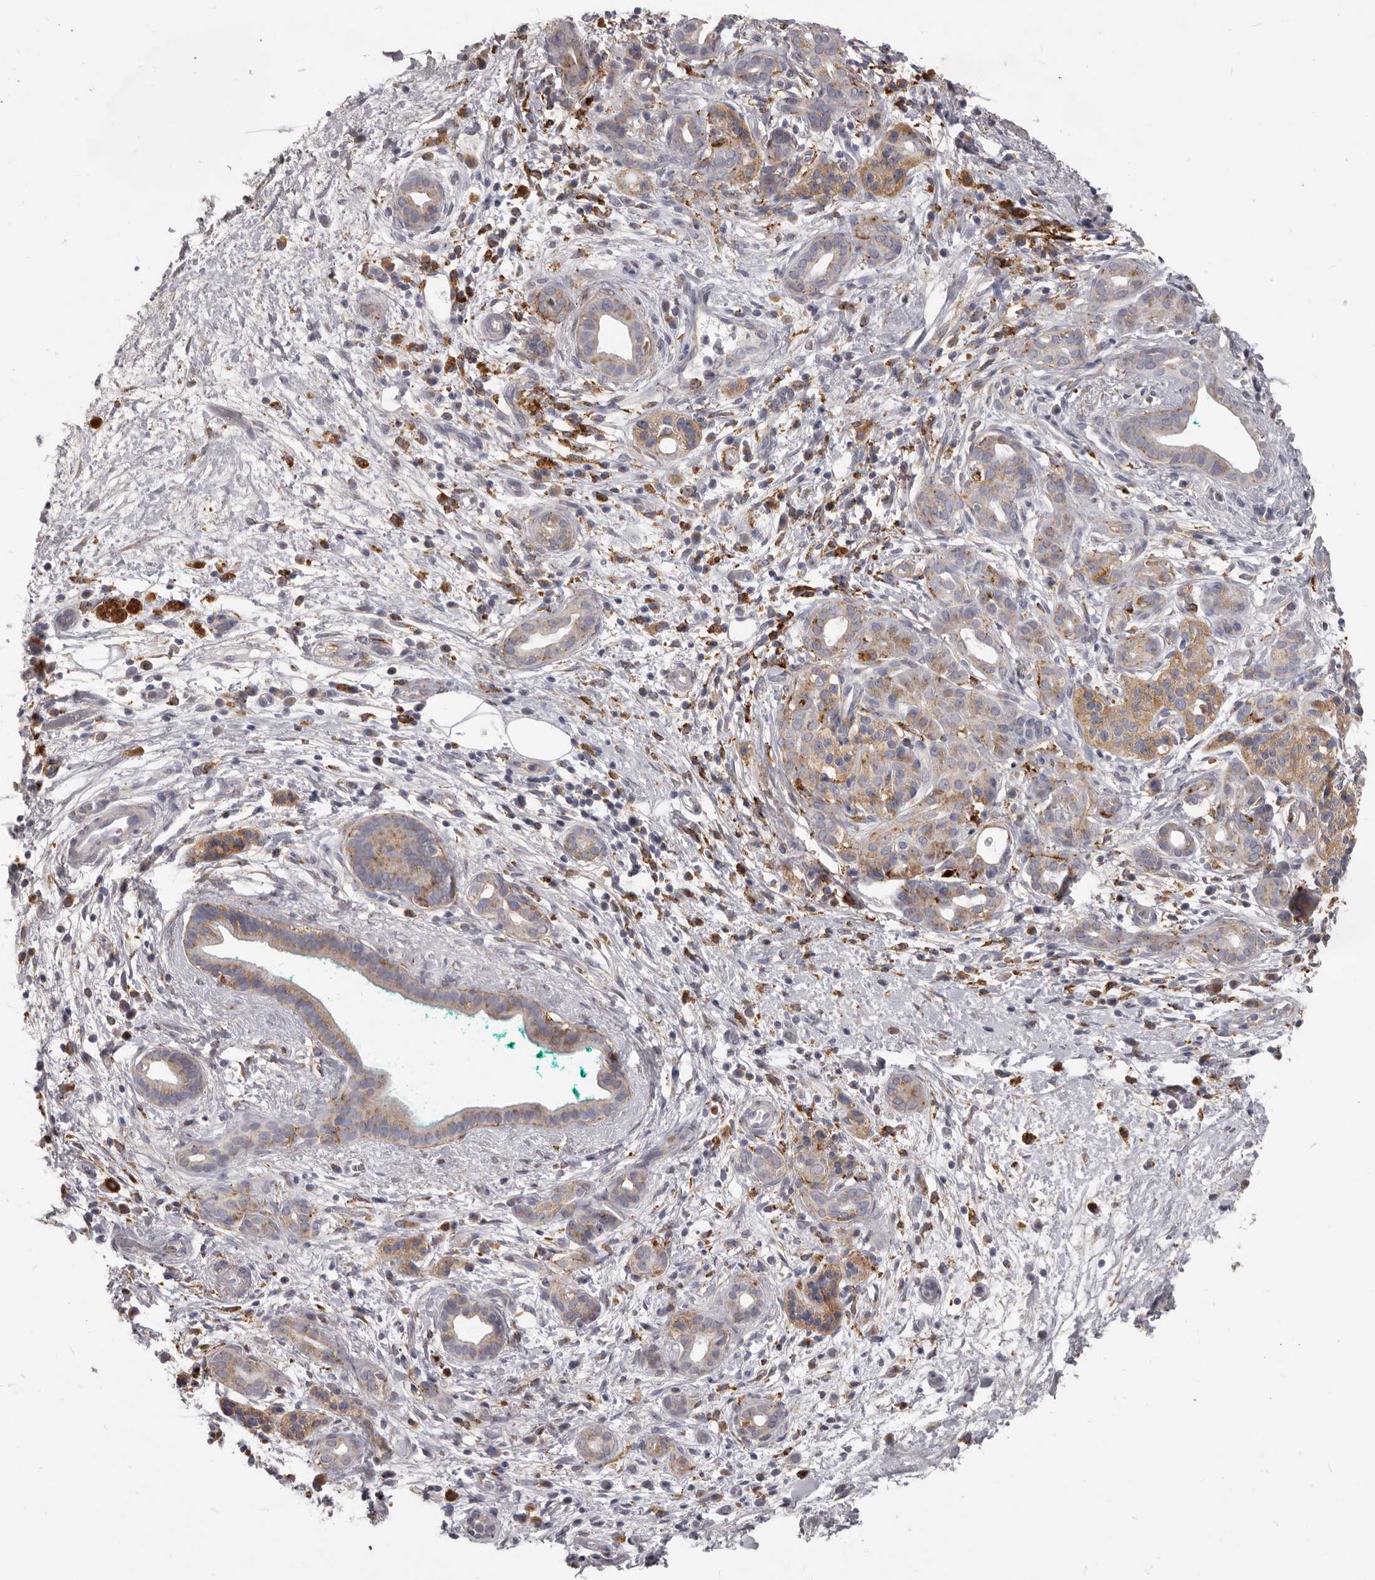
{"staining": {"intensity": "weak", "quantity": "25%-75%", "location": "cytoplasmic/membranous"}, "tissue": "pancreatic cancer", "cell_type": "Tumor cells", "image_type": "cancer", "snomed": [{"axis": "morphology", "description": "Adenocarcinoma, NOS"}, {"axis": "topography", "description": "Pancreas"}], "caption": "This photomicrograph shows adenocarcinoma (pancreatic) stained with IHC to label a protein in brown. The cytoplasmic/membranous of tumor cells show weak positivity for the protein. Nuclei are counter-stained blue.", "gene": "PI4K2A", "patient": {"sex": "male", "age": 78}}